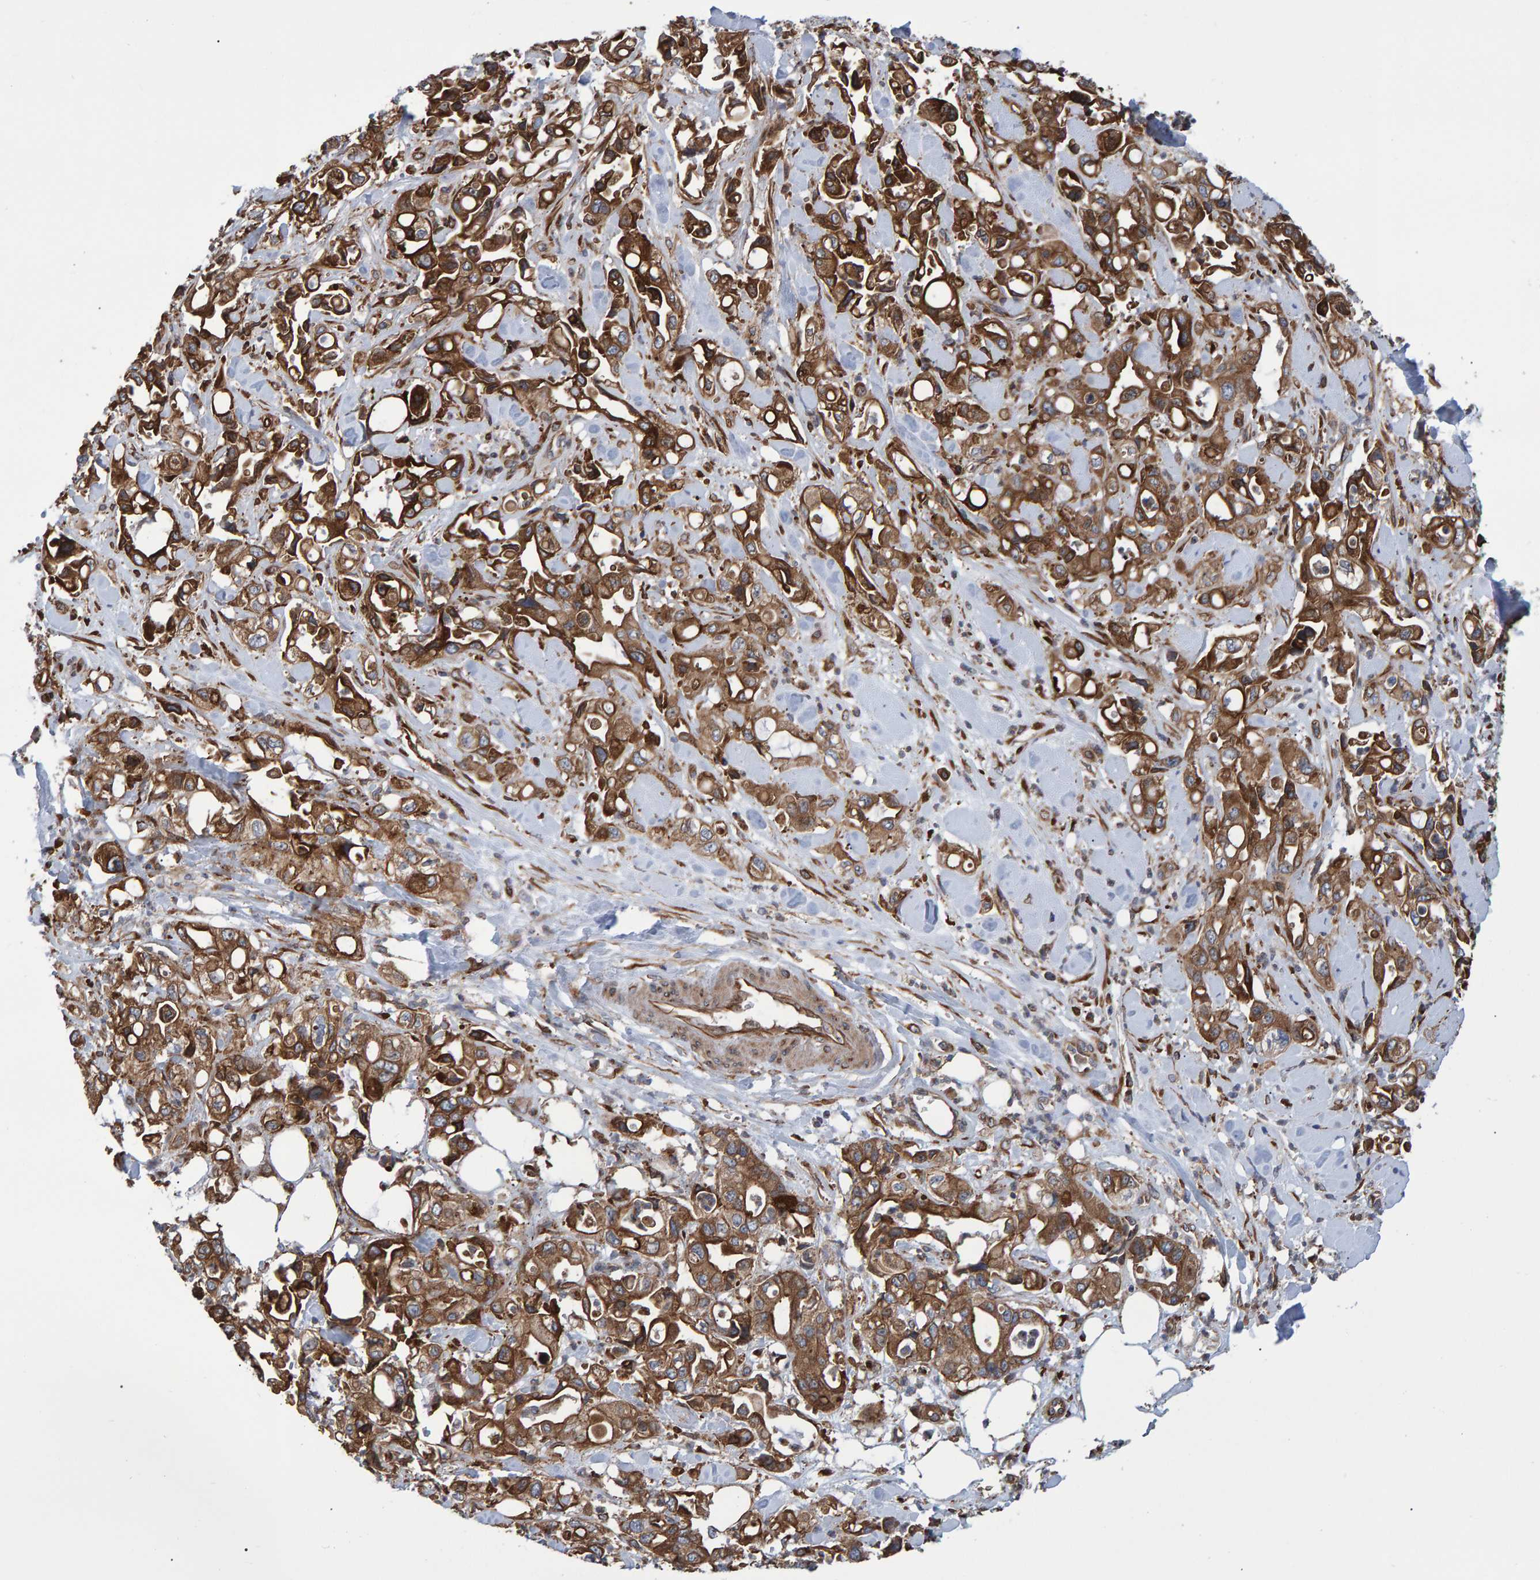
{"staining": {"intensity": "moderate", "quantity": ">75%", "location": "cytoplasmic/membranous"}, "tissue": "pancreatic cancer", "cell_type": "Tumor cells", "image_type": "cancer", "snomed": [{"axis": "morphology", "description": "Adenocarcinoma, NOS"}, {"axis": "topography", "description": "Pancreas"}], "caption": "Immunohistochemistry (IHC) micrograph of neoplastic tissue: human pancreatic adenocarcinoma stained using immunohistochemistry (IHC) displays medium levels of moderate protein expression localized specifically in the cytoplasmic/membranous of tumor cells, appearing as a cytoplasmic/membranous brown color.", "gene": "FAM117A", "patient": {"sex": "male", "age": 70}}